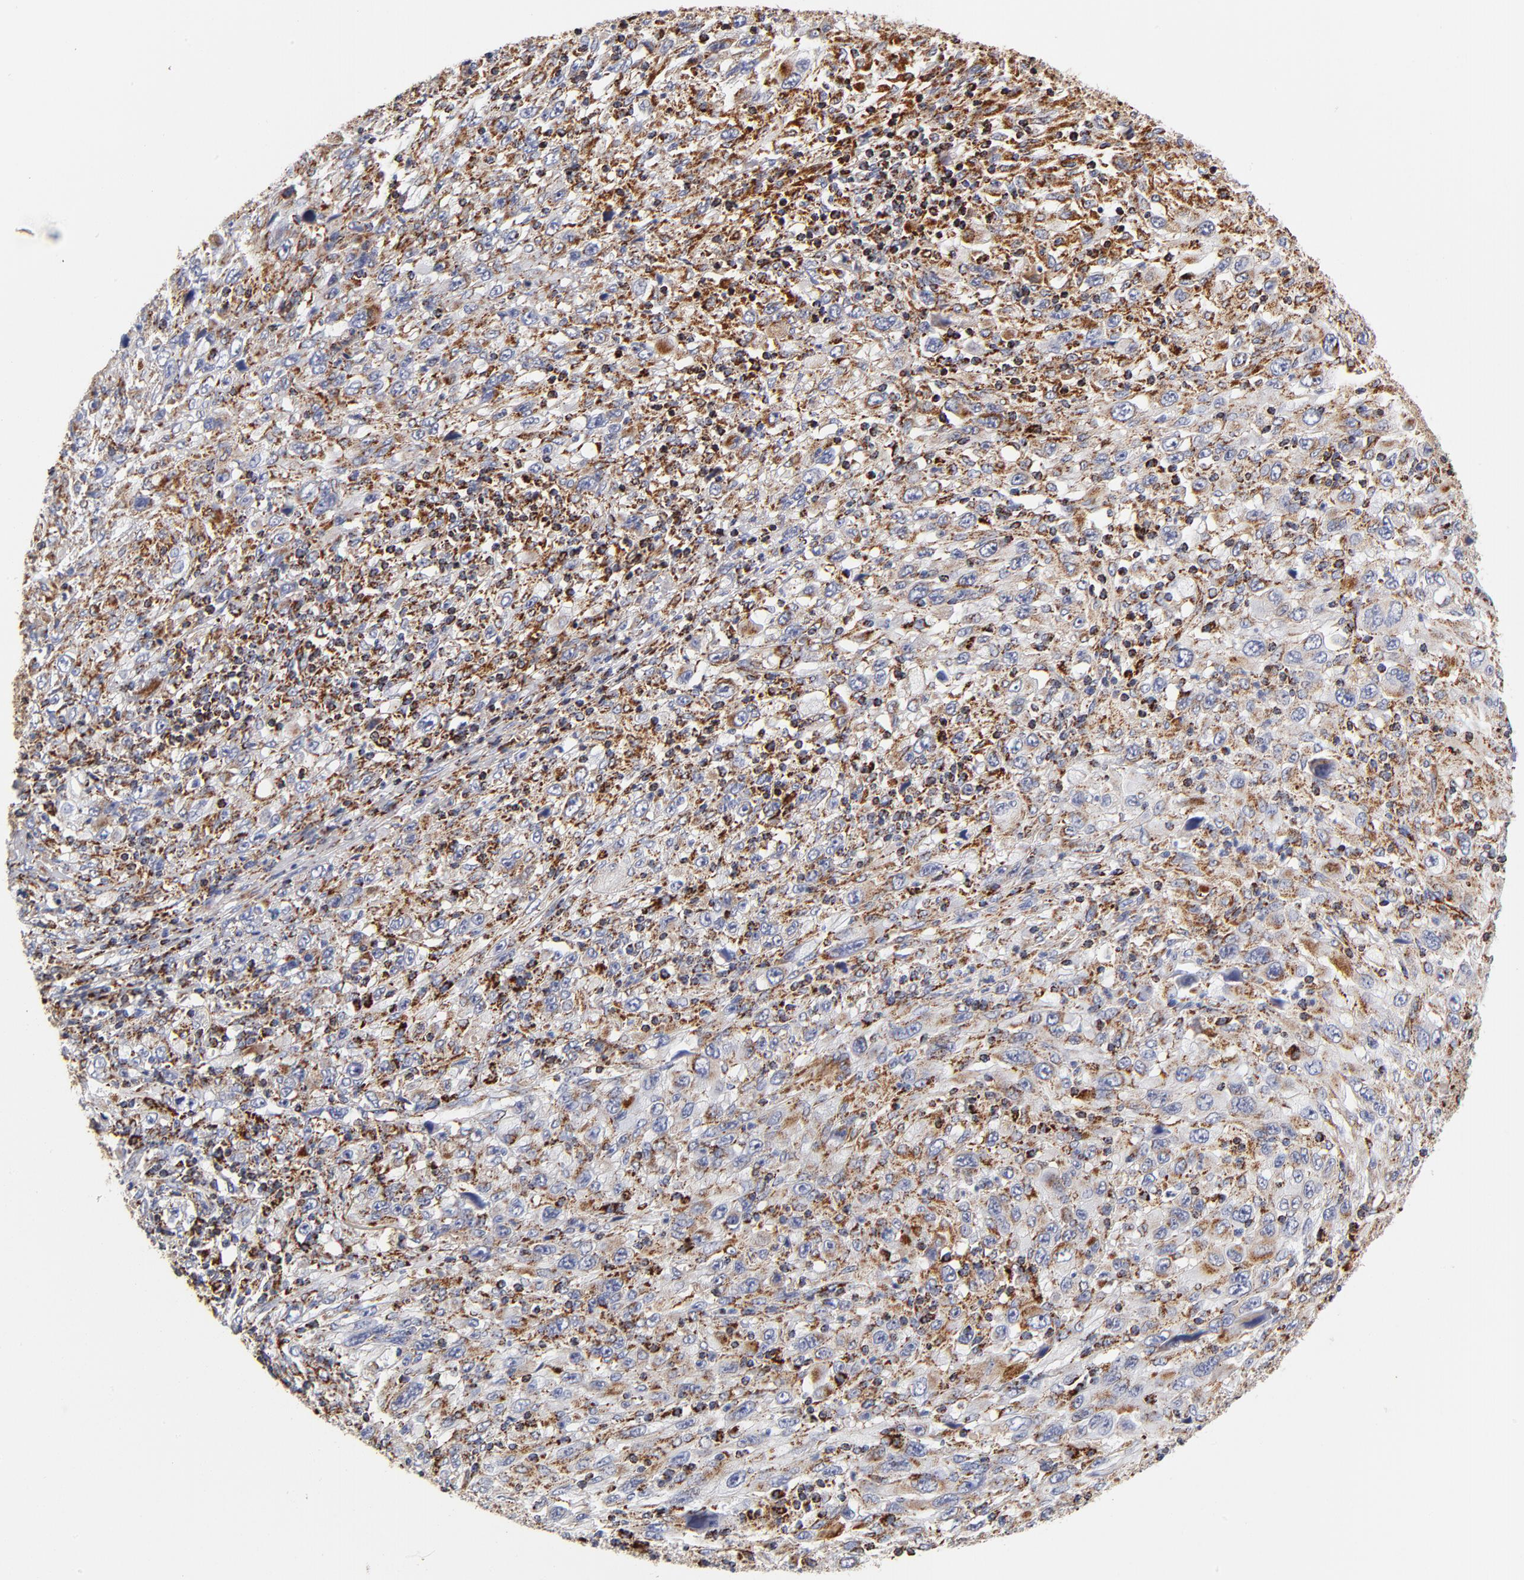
{"staining": {"intensity": "weak", "quantity": ">75%", "location": "cytoplasmic/membranous"}, "tissue": "melanoma", "cell_type": "Tumor cells", "image_type": "cancer", "snomed": [{"axis": "morphology", "description": "Malignant melanoma, Metastatic site"}, {"axis": "topography", "description": "Skin"}], "caption": "Protein staining displays weak cytoplasmic/membranous expression in approximately >75% of tumor cells in melanoma.", "gene": "ECHS1", "patient": {"sex": "female", "age": 56}}